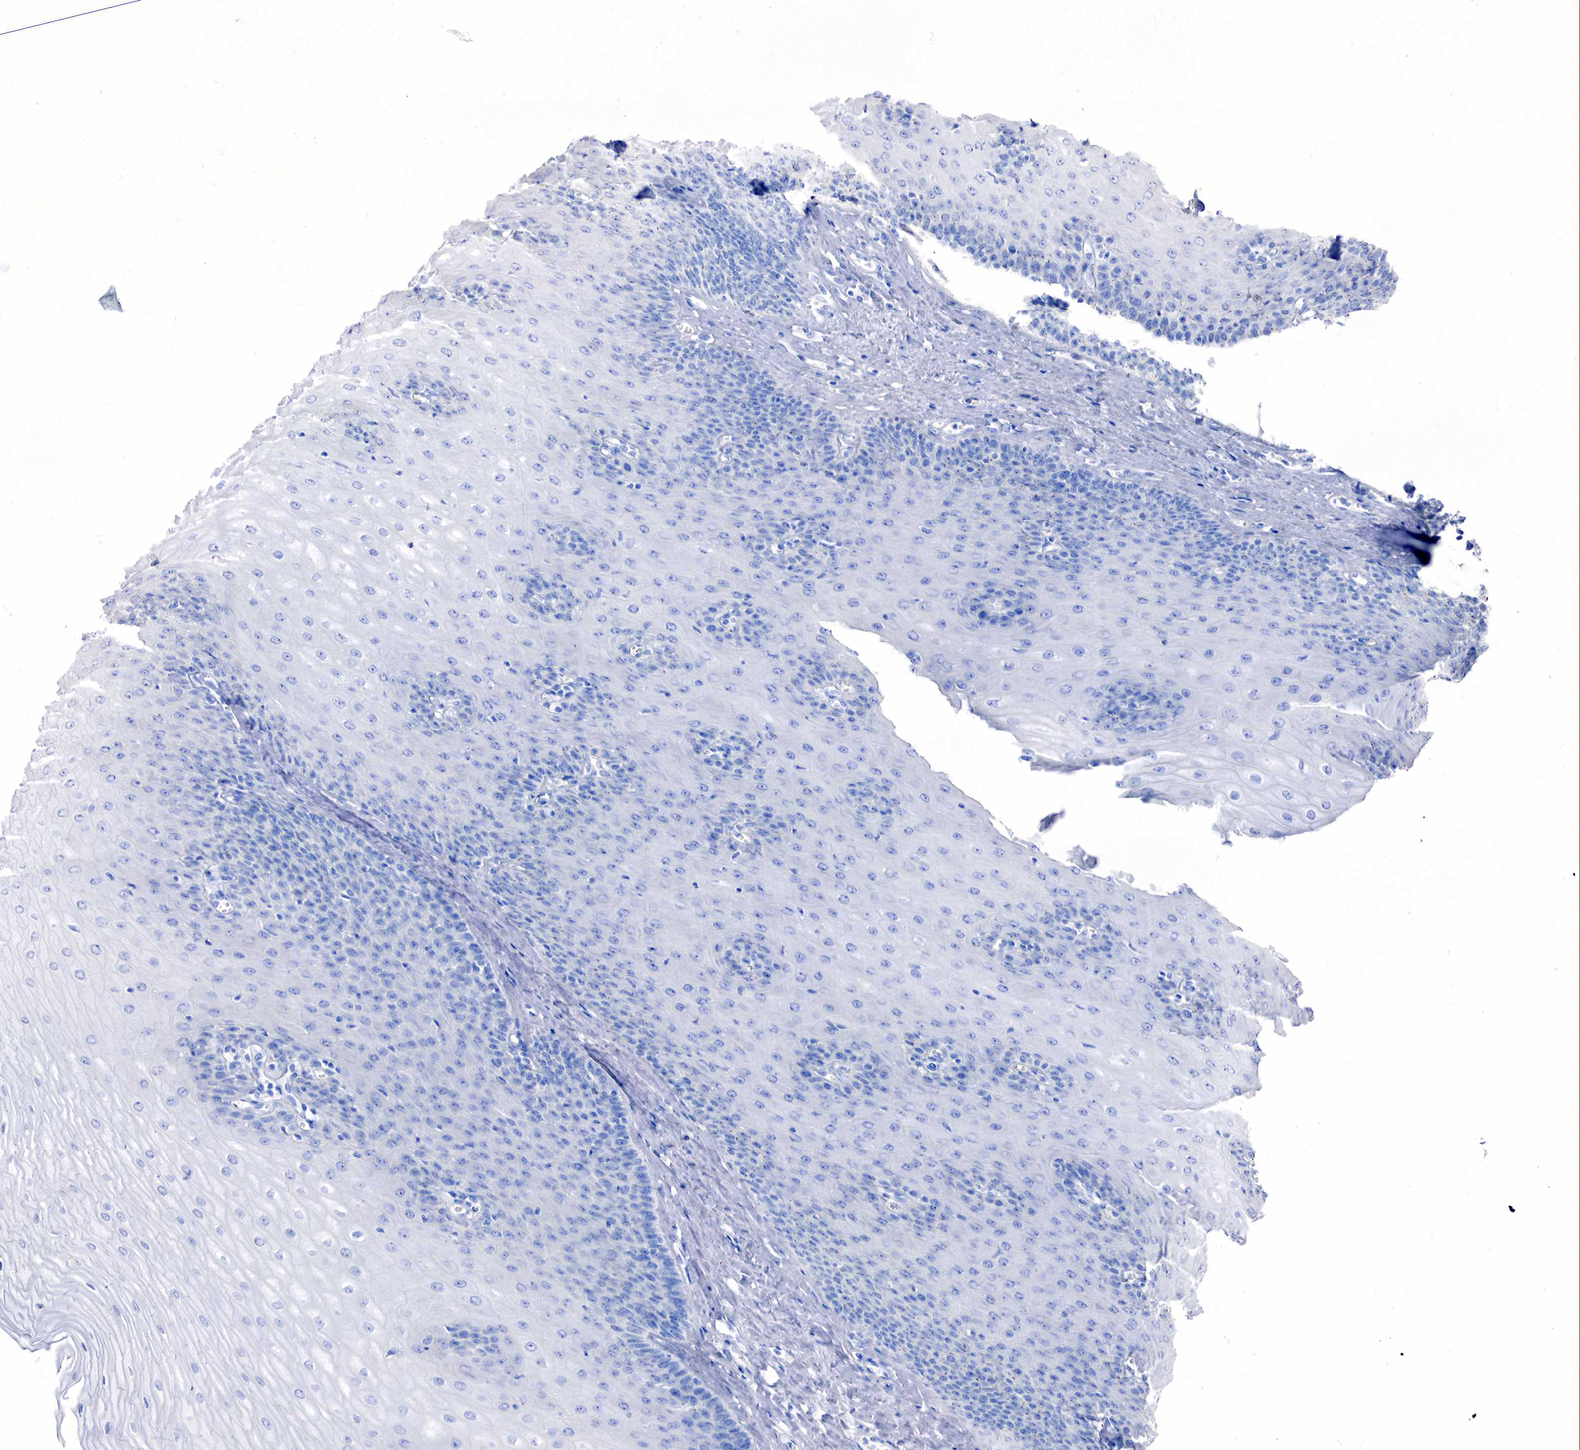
{"staining": {"intensity": "negative", "quantity": "none", "location": "none"}, "tissue": "esophagus", "cell_type": "Squamous epithelial cells", "image_type": "normal", "snomed": [{"axis": "morphology", "description": "Normal tissue, NOS"}, {"axis": "topography", "description": "Esophagus"}], "caption": "An IHC image of normal esophagus is shown. There is no staining in squamous epithelial cells of esophagus. (DAB immunohistochemistry visualized using brightfield microscopy, high magnification).", "gene": "CHGA", "patient": {"sex": "male", "age": 65}}